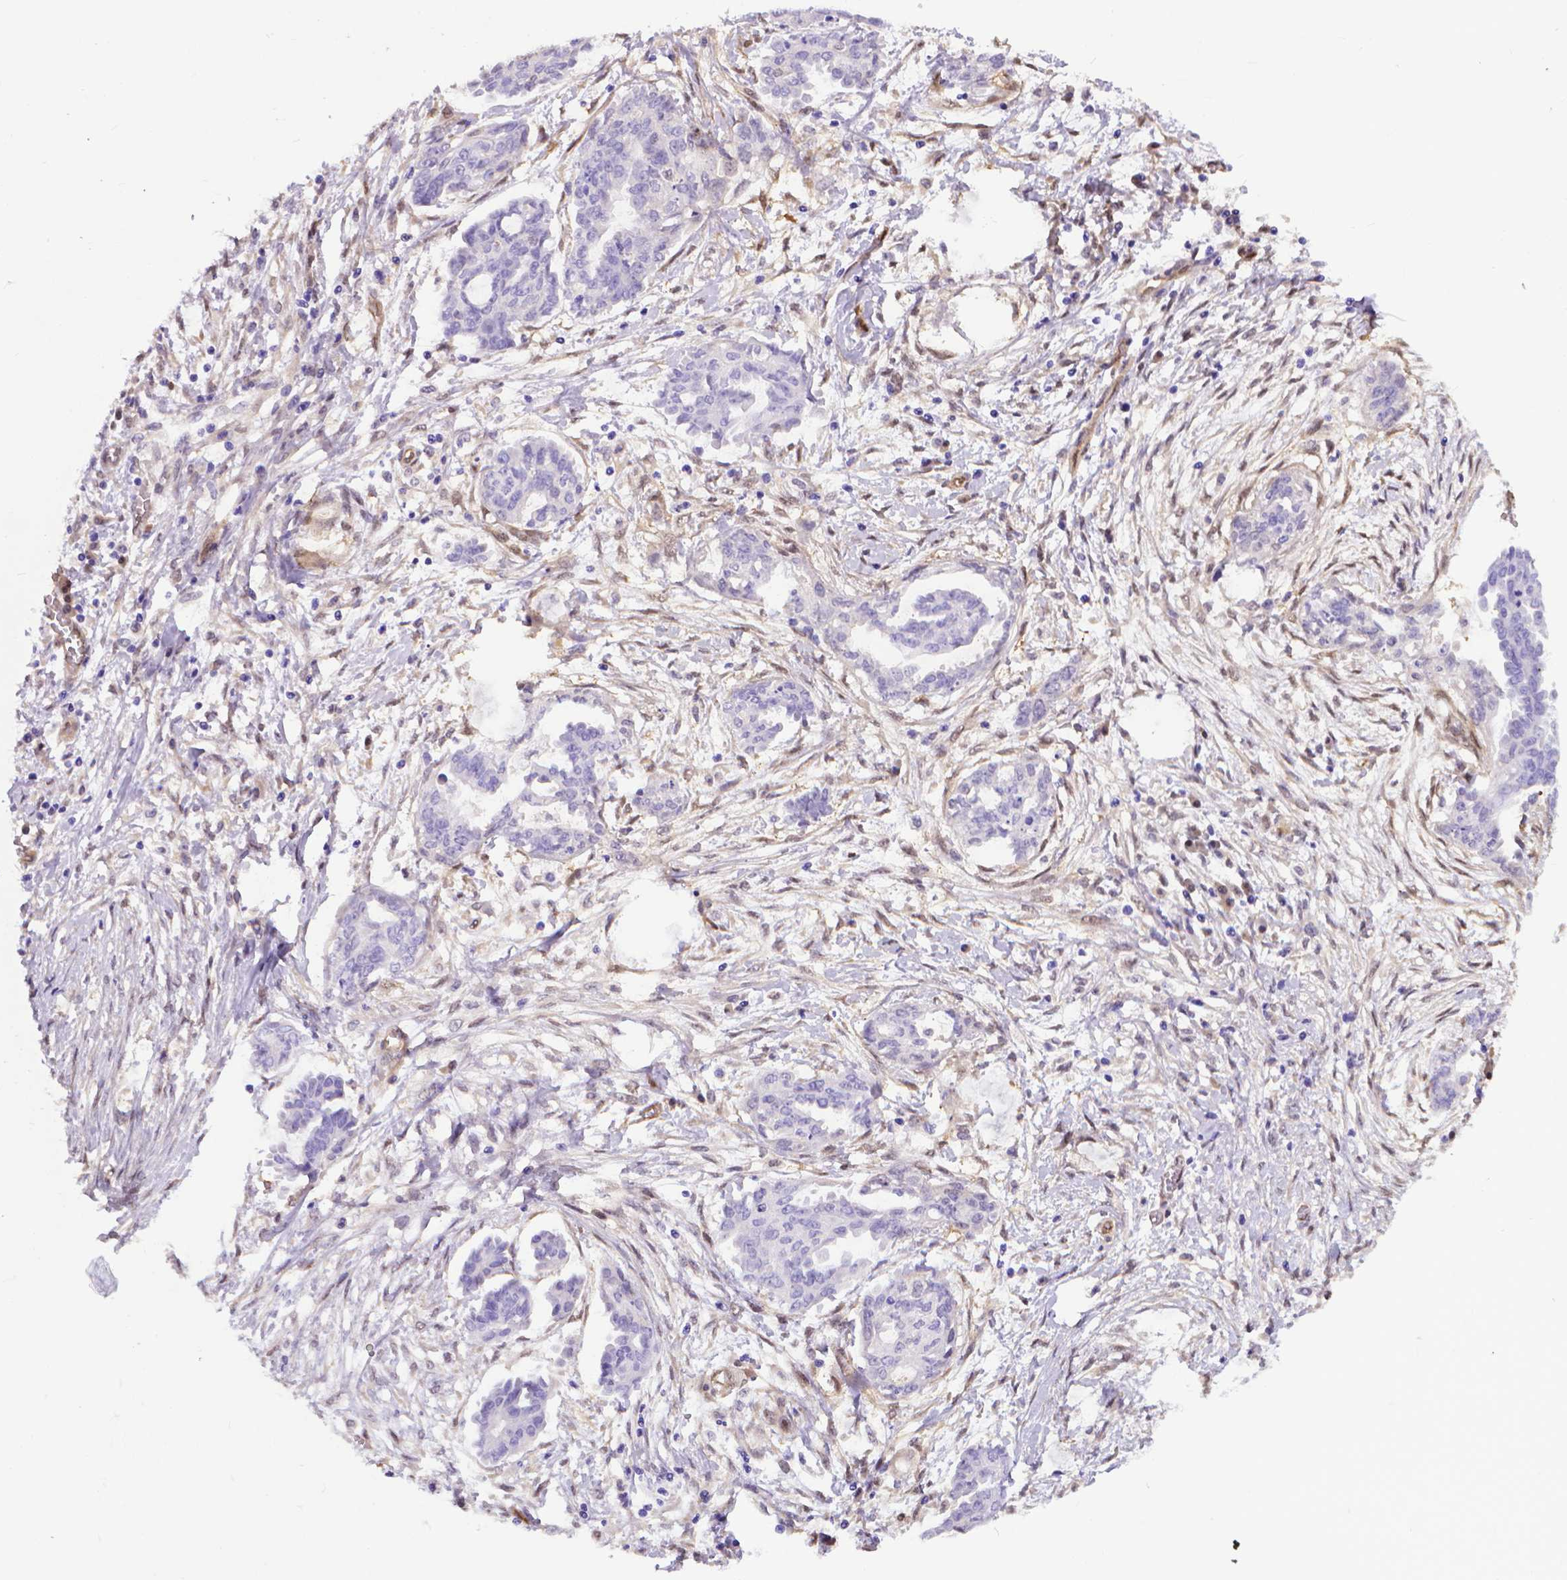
{"staining": {"intensity": "negative", "quantity": "none", "location": "none"}, "tissue": "ovarian cancer", "cell_type": "Tumor cells", "image_type": "cancer", "snomed": [{"axis": "morphology", "description": "Cystadenocarcinoma, serous, NOS"}, {"axis": "topography", "description": "Ovary"}], "caption": "Micrograph shows no significant protein positivity in tumor cells of ovarian cancer. (IHC, brightfield microscopy, high magnification).", "gene": "CLIC4", "patient": {"sex": "female", "age": 71}}